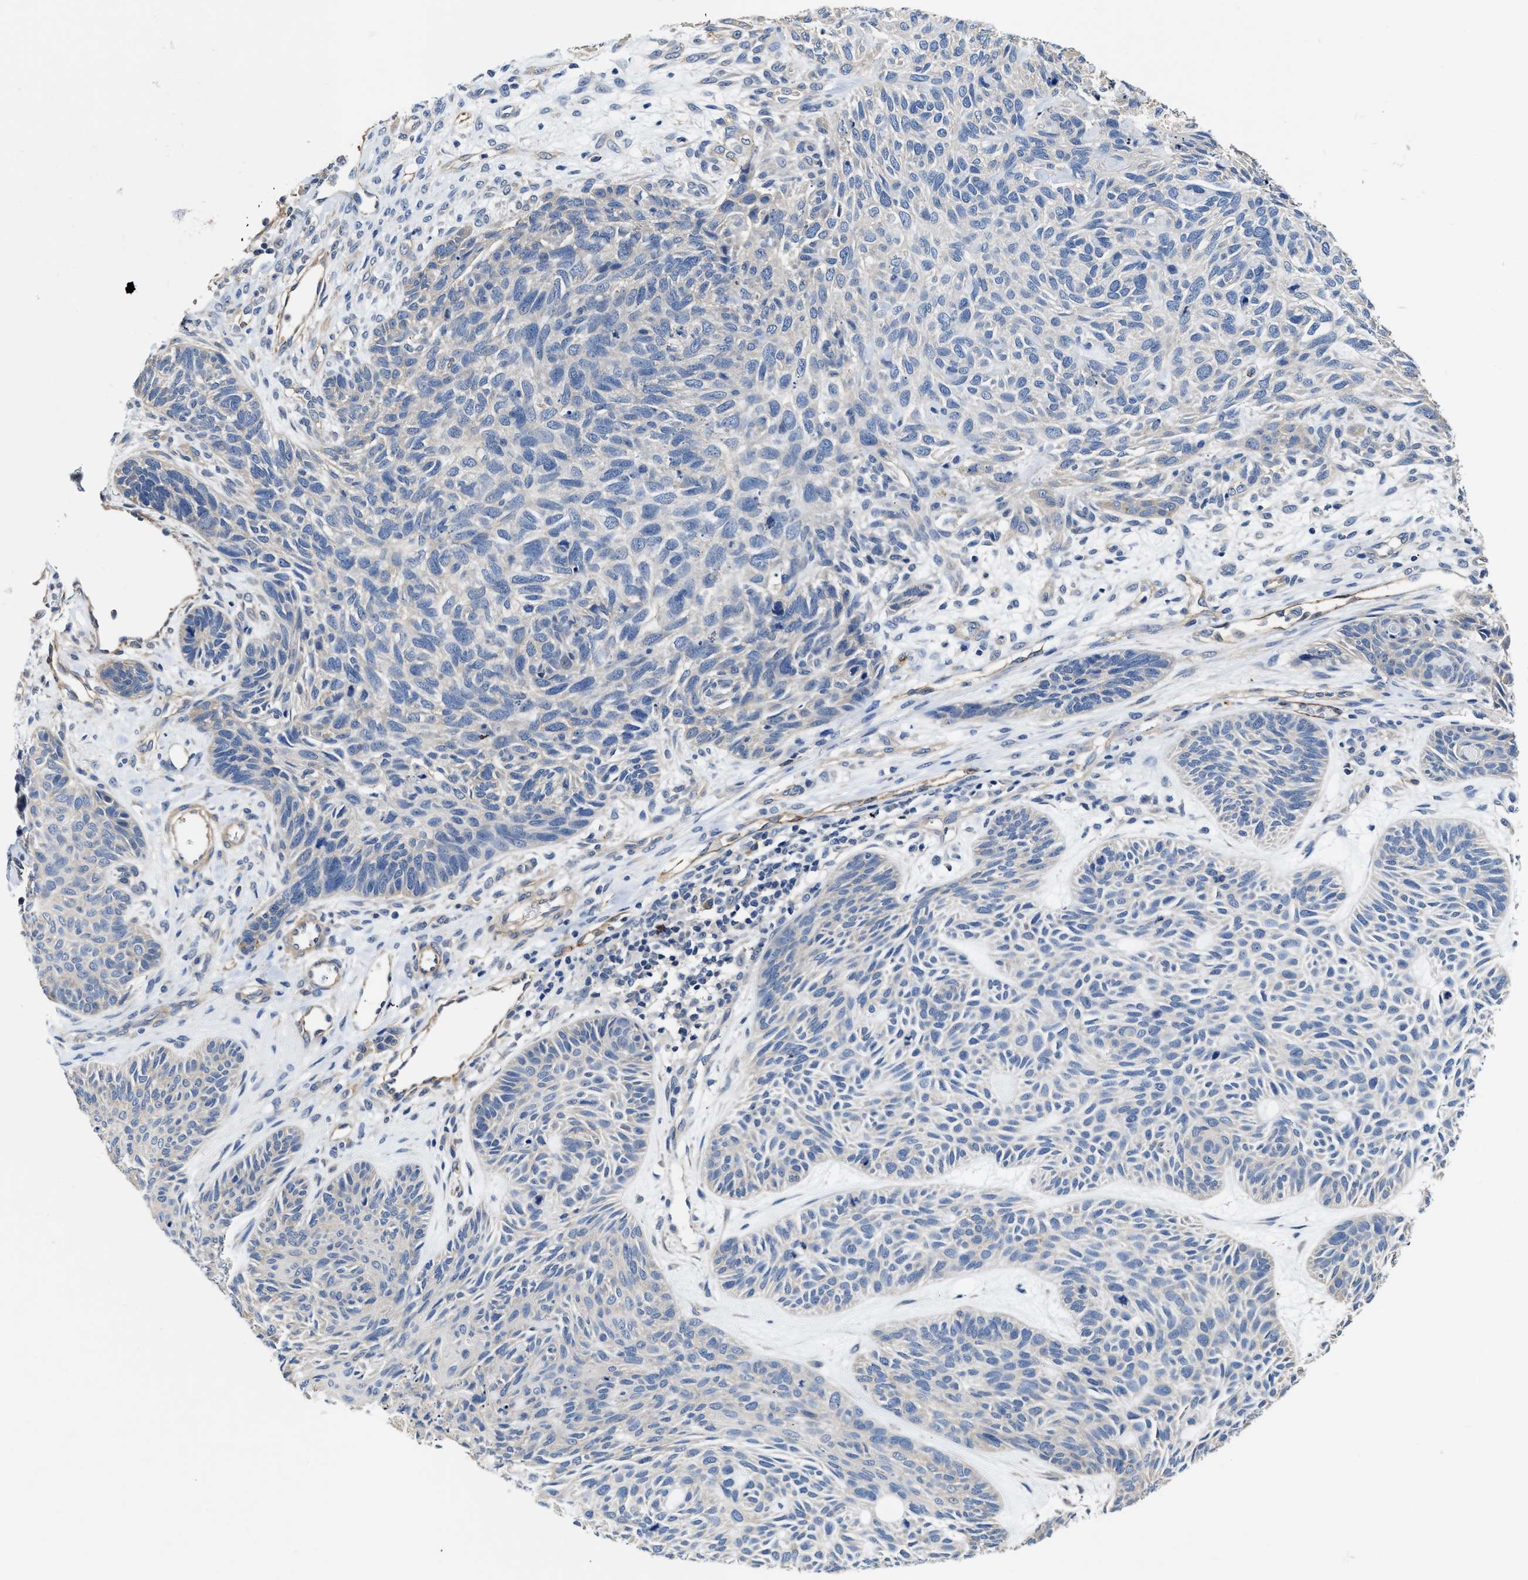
{"staining": {"intensity": "negative", "quantity": "none", "location": "none"}, "tissue": "skin cancer", "cell_type": "Tumor cells", "image_type": "cancer", "snomed": [{"axis": "morphology", "description": "Basal cell carcinoma"}, {"axis": "topography", "description": "Skin"}], "caption": "DAB immunohistochemical staining of skin cancer displays no significant positivity in tumor cells. (DAB (3,3'-diaminobenzidine) IHC visualized using brightfield microscopy, high magnification).", "gene": "C22orf42", "patient": {"sex": "male", "age": 55}}